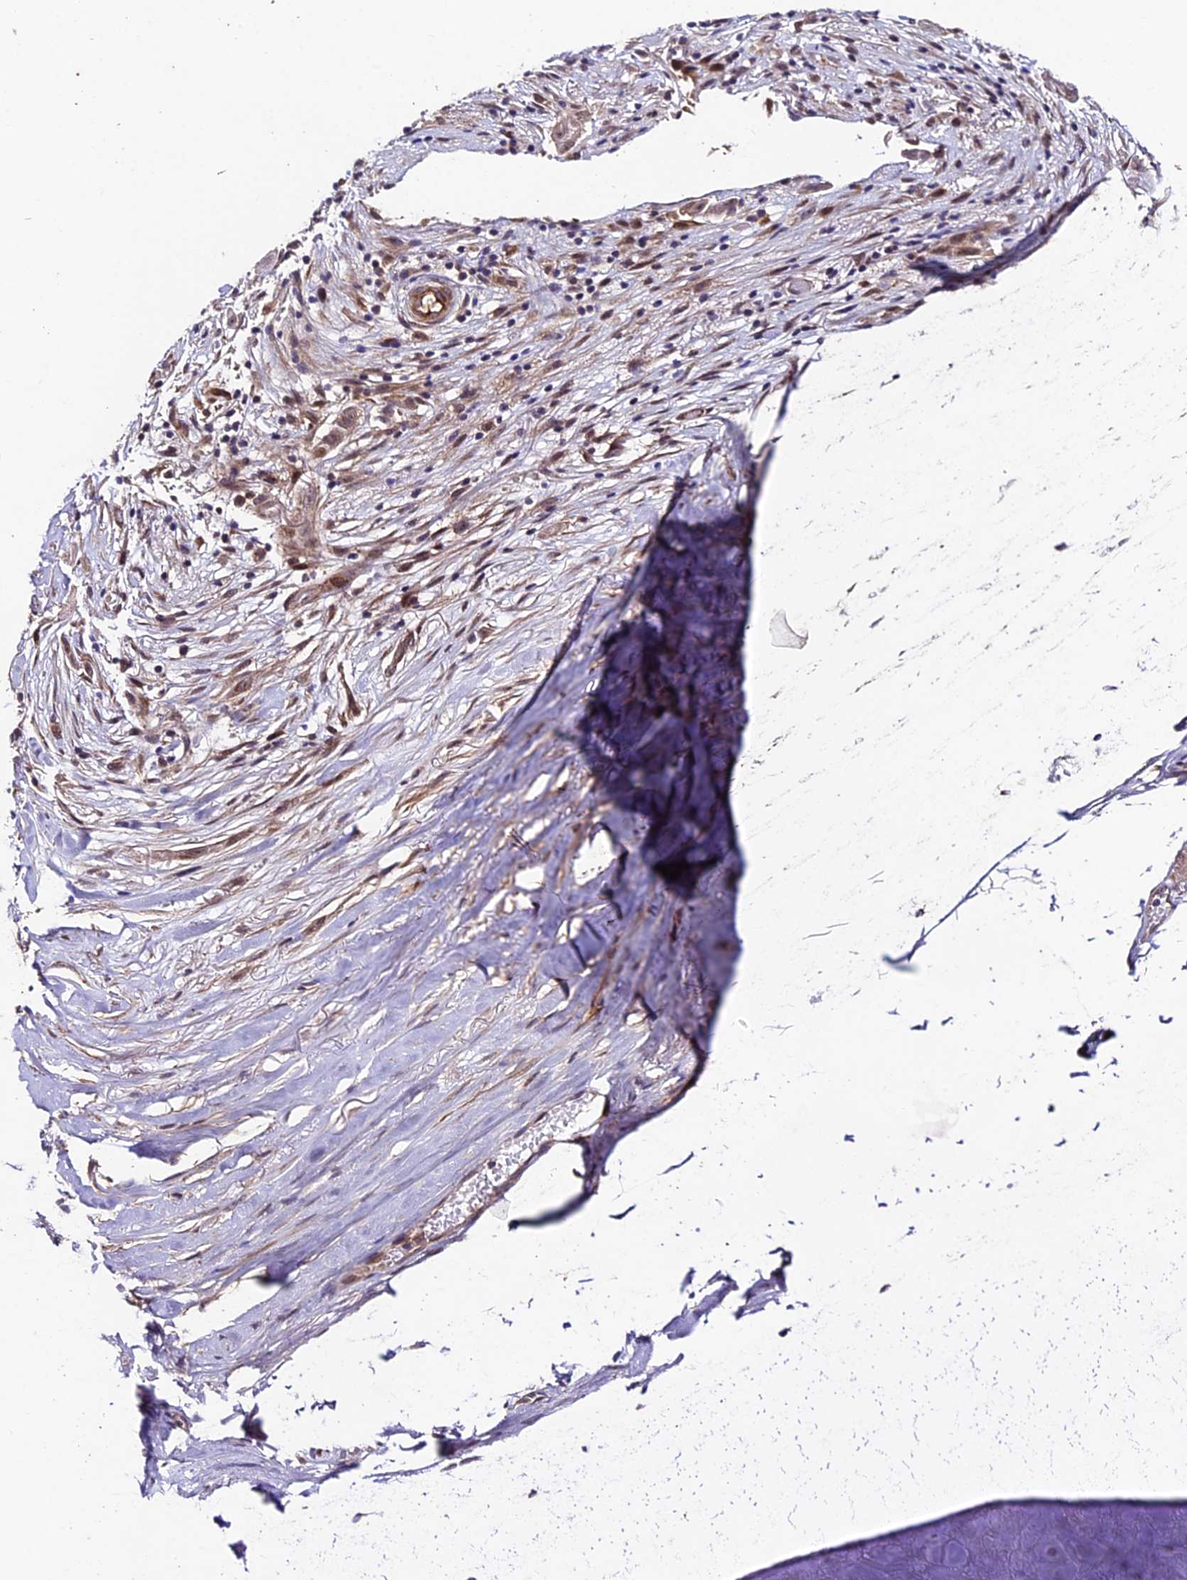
{"staining": {"intensity": "negative", "quantity": "none", "location": "none"}, "tissue": "adipose tissue", "cell_type": "Adipocytes", "image_type": "normal", "snomed": [{"axis": "morphology", "description": "Normal tissue, NOS"}, {"axis": "morphology", "description": "Basal cell carcinoma"}, {"axis": "topography", "description": "Skin"}], "caption": "Adipose tissue was stained to show a protein in brown. There is no significant positivity in adipocytes. The staining was performed using DAB to visualize the protein expression in brown, while the nuclei were stained in blue with hematoxylin (Magnification: 20x).", "gene": "SIPA1L3", "patient": {"sex": "female", "age": 89}}